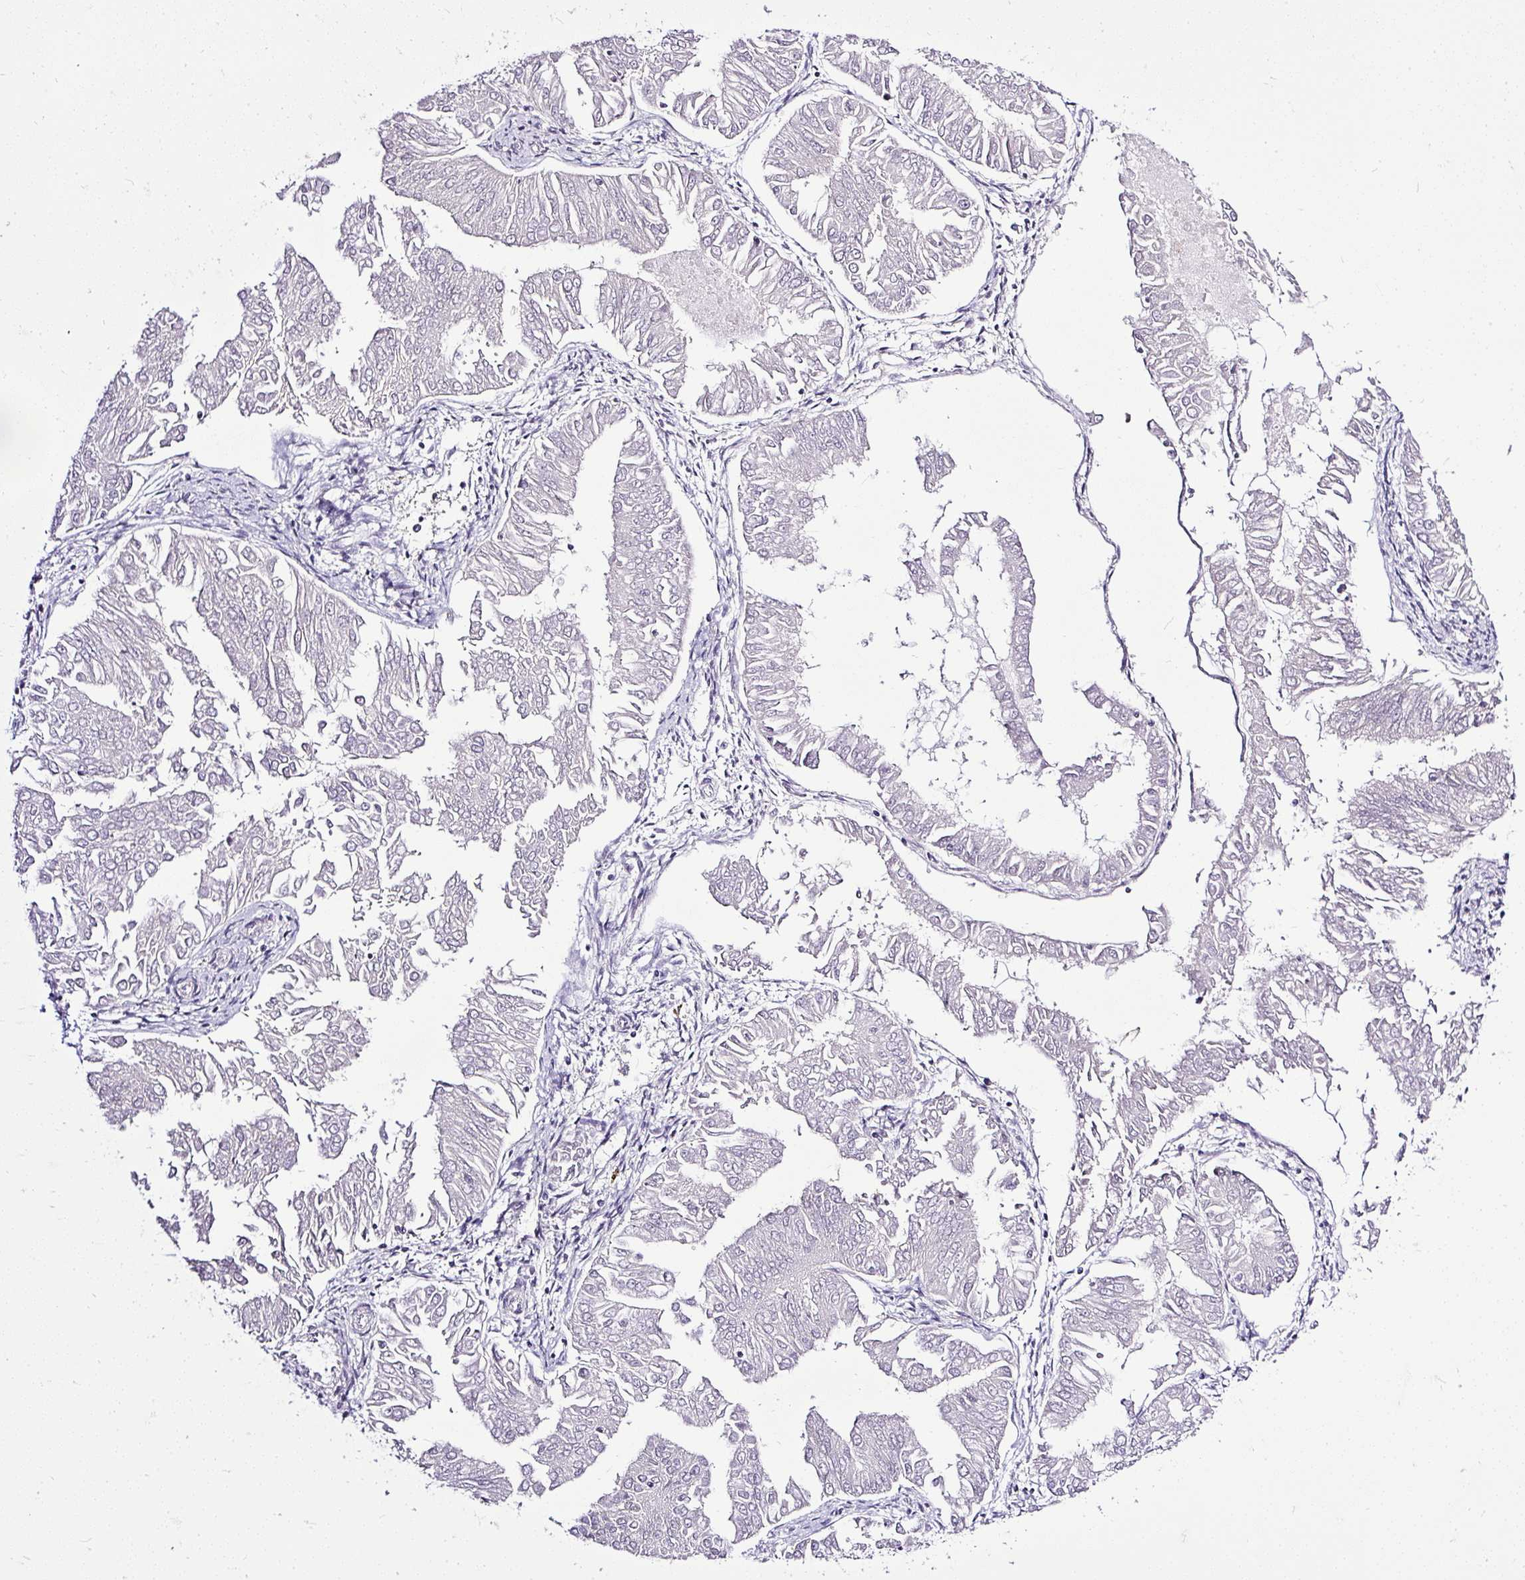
{"staining": {"intensity": "negative", "quantity": "none", "location": "none"}, "tissue": "endometrial cancer", "cell_type": "Tumor cells", "image_type": "cancer", "snomed": [{"axis": "morphology", "description": "Adenocarcinoma, NOS"}, {"axis": "topography", "description": "Endometrium"}], "caption": "High magnification brightfield microscopy of endometrial cancer (adenocarcinoma) stained with DAB (3,3'-diaminobenzidine) (brown) and counterstained with hematoxylin (blue): tumor cells show no significant staining.", "gene": "SMC4", "patient": {"sex": "female", "age": 53}}